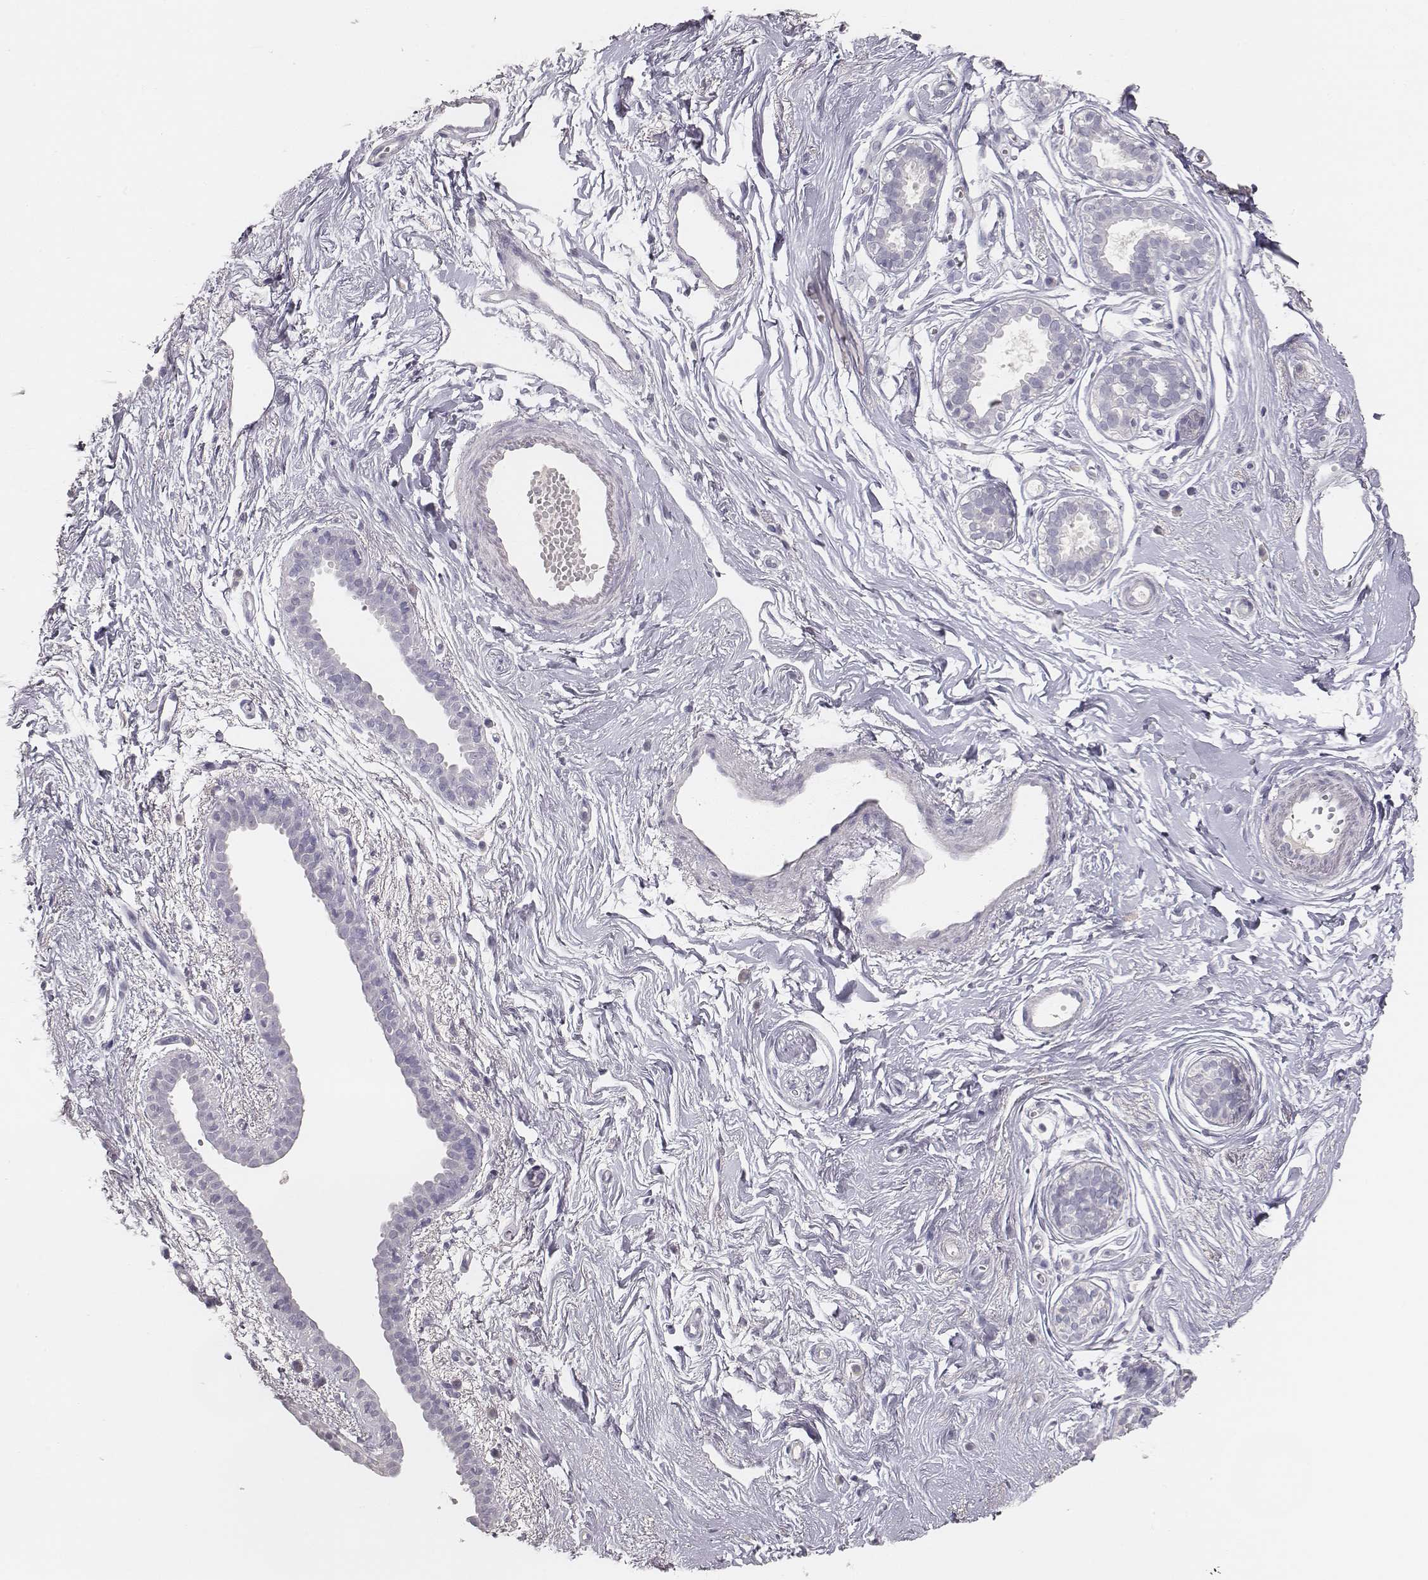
{"staining": {"intensity": "negative", "quantity": "none", "location": "none"}, "tissue": "breast", "cell_type": "Adipocytes", "image_type": "normal", "snomed": [{"axis": "morphology", "description": "Normal tissue, NOS"}, {"axis": "topography", "description": "Breast"}], "caption": "The micrograph shows no significant expression in adipocytes of breast. Brightfield microscopy of immunohistochemistry (IHC) stained with DAB (brown) and hematoxylin (blue), captured at high magnification.", "gene": "MYH6", "patient": {"sex": "female", "age": 49}}